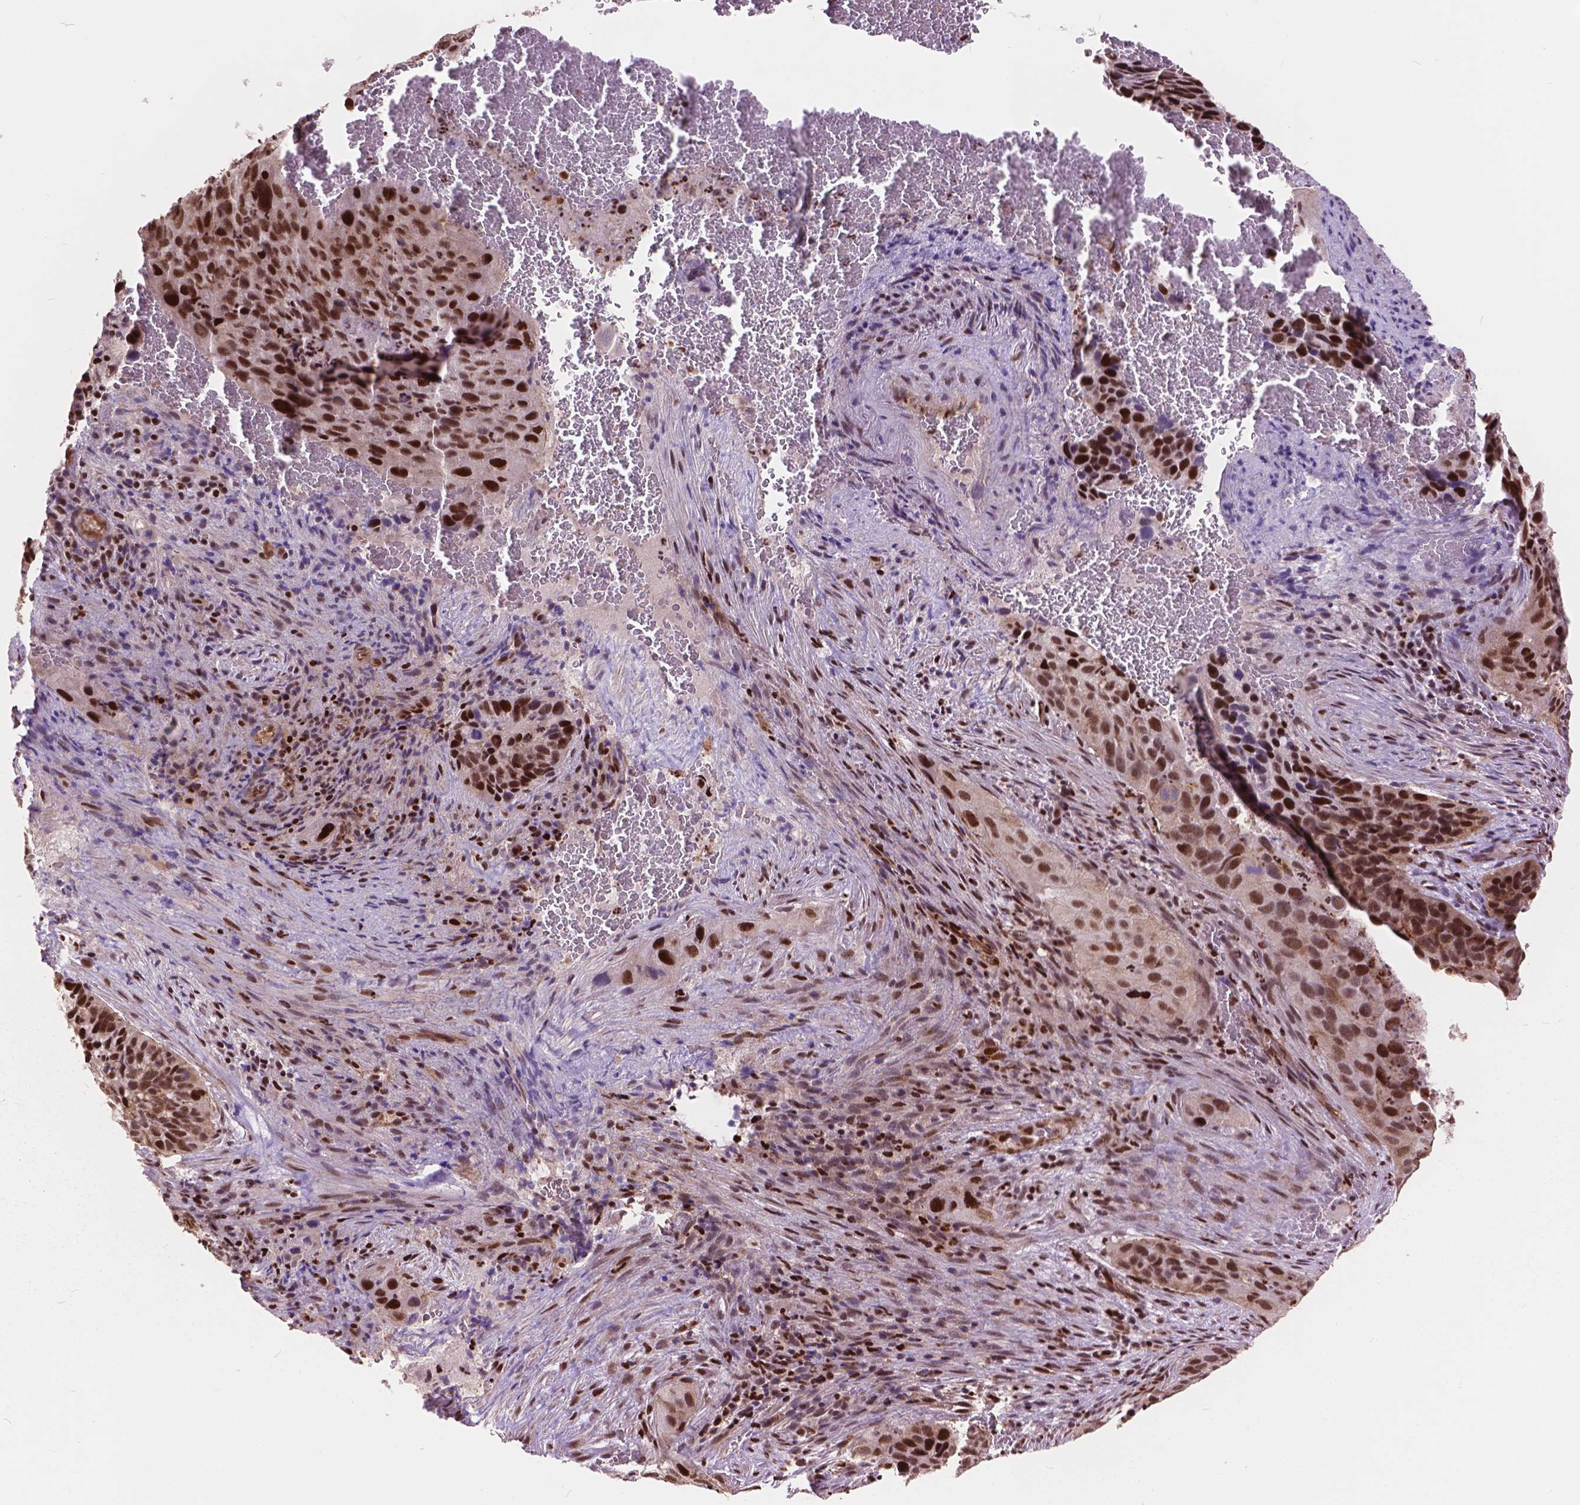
{"staining": {"intensity": "strong", "quantity": ">75%", "location": "nuclear"}, "tissue": "cervical cancer", "cell_type": "Tumor cells", "image_type": "cancer", "snomed": [{"axis": "morphology", "description": "Squamous cell carcinoma, NOS"}, {"axis": "topography", "description": "Cervix"}], "caption": "Protein analysis of cervical squamous cell carcinoma tissue demonstrates strong nuclear positivity in about >75% of tumor cells. Nuclei are stained in blue.", "gene": "ANP32B", "patient": {"sex": "female", "age": 38}}